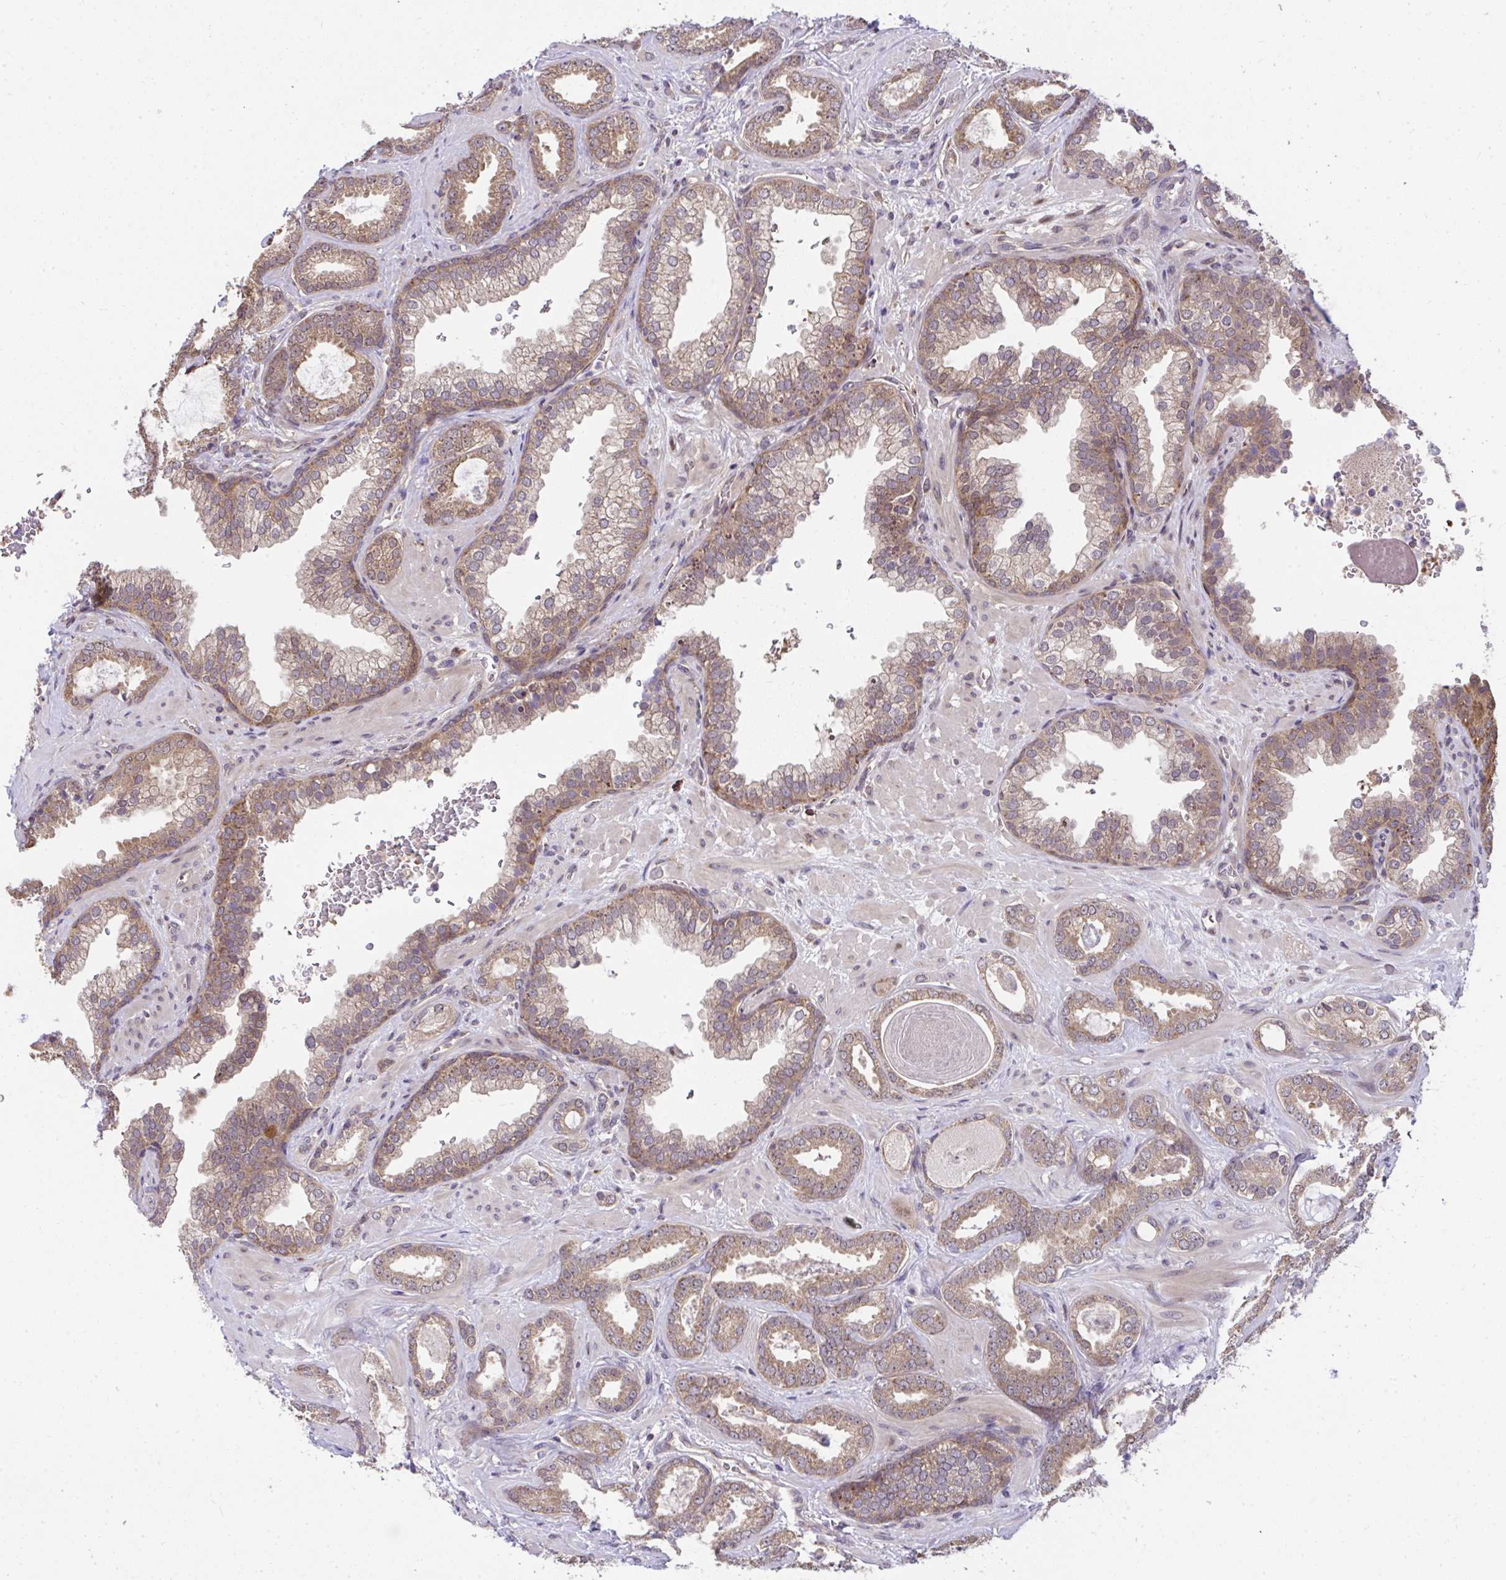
{"staining": {"intensity": "moderate", "quantity": ">75%", "location": "cytoplasmic/membranous"}, "tissue": "prostate cancer", "cell_type": "Tumor cells", "image_type": "cancer", "snomed": [{"axis": "morphology", "description": "Adenocarcinoma, High grade"}, {"axis": "topography", "description": "Prostate"}], "caption": "Human prostate cancer stained with a brown dye exhibits moderate cytoplasmic/membranous positive staining in about >75% of tumor cells.", "gene": "RDH14", "patient": {"sex": "male", "age": 58}}